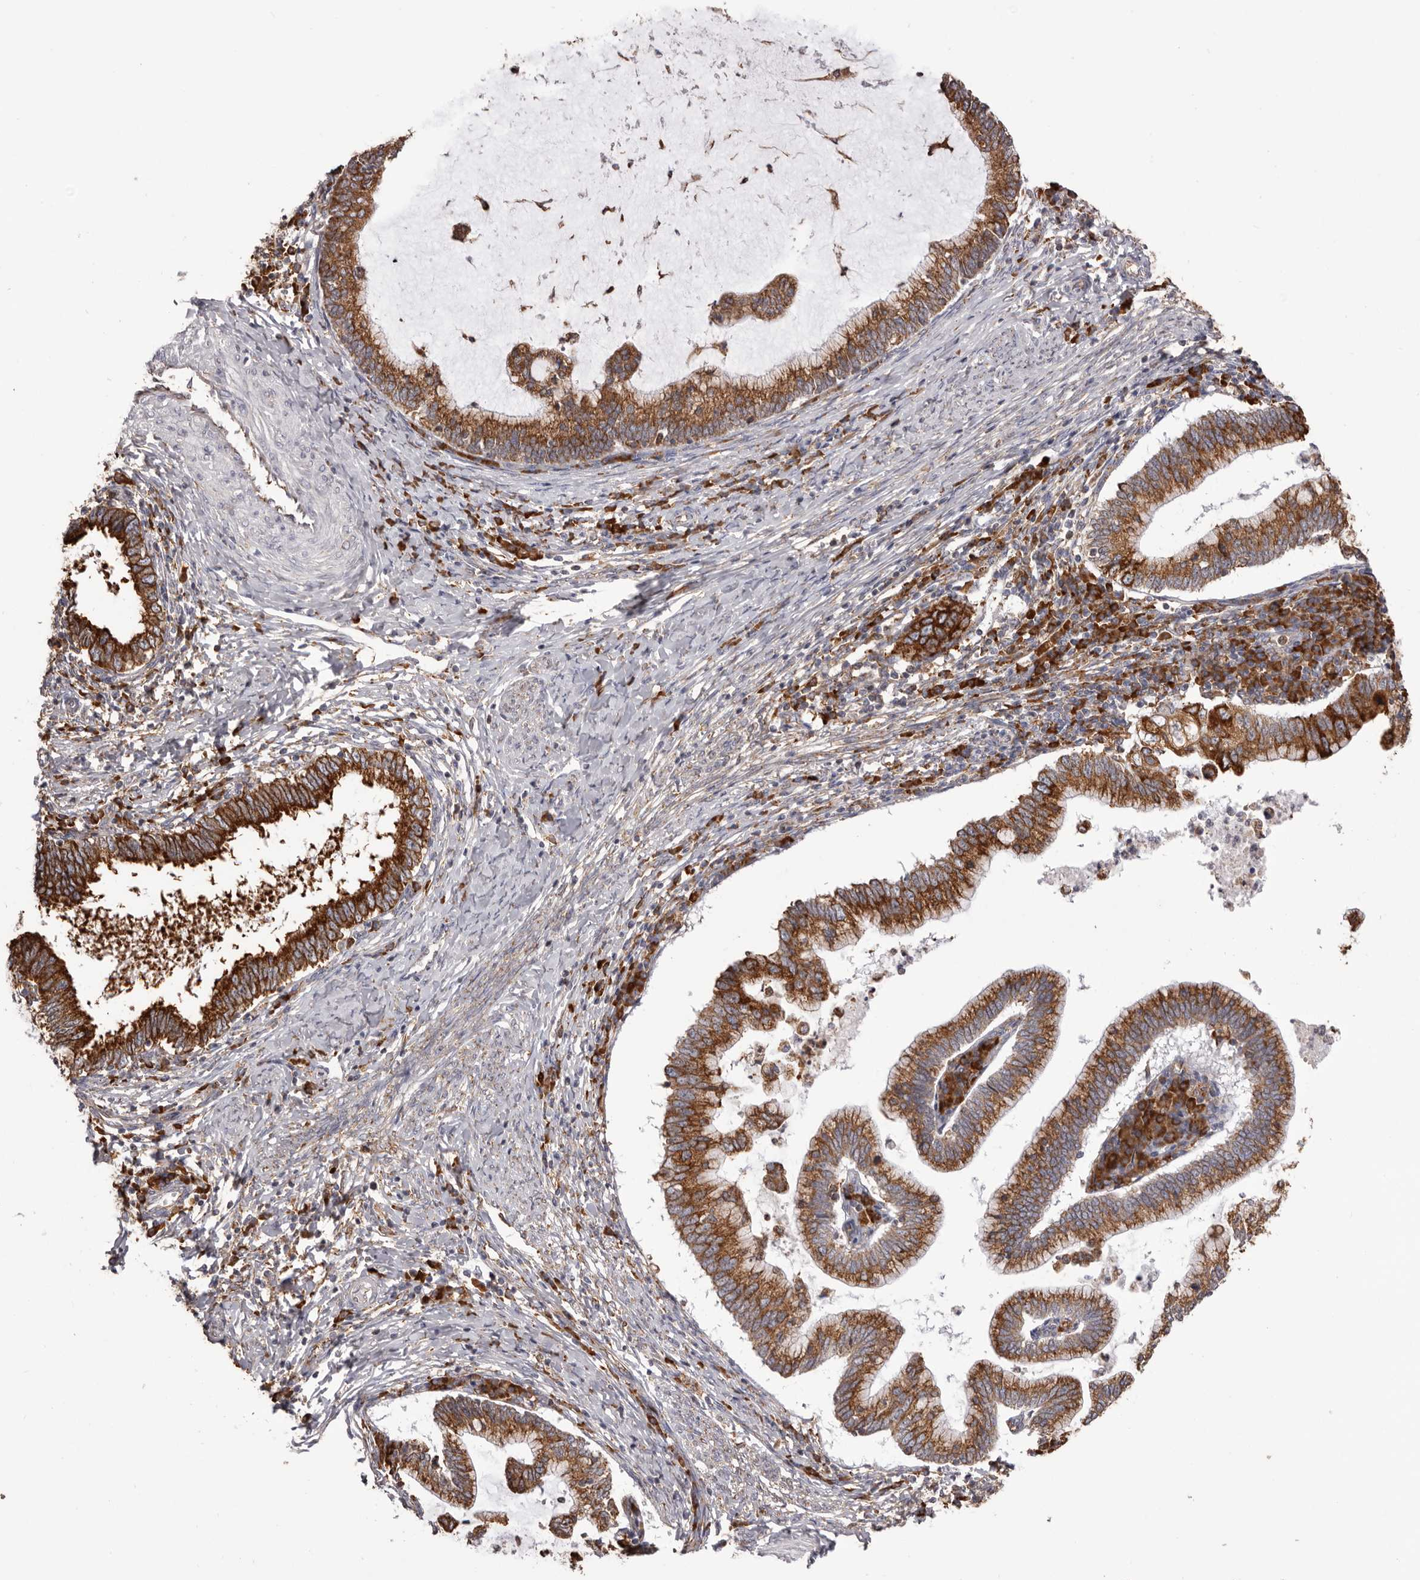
{"staining": {"intensity": "strong", "quantity": ">75%", "location": "cytoplasmic/membranous"}, "tissue": "cervical cancer", "cell_type": "Tumor cells", "image_type": "cancer", "snomed": [{"axis": "morphology", "description": "Adenocarcinoma, NOS"}, {"axis": "topography", "description": "Cervix"}], "caption": "Immunohistochemical staining of cervical adenocarcinoma displays strong cytoplasmic/membranous protein staining in about >75% of tumor cells. (DAB (3,3'-diaminobenzidine) IHC with brightfield microscopy, high magnification).", "gene": "QRSL1", "patient": {"sex": "female", "age": 36}}